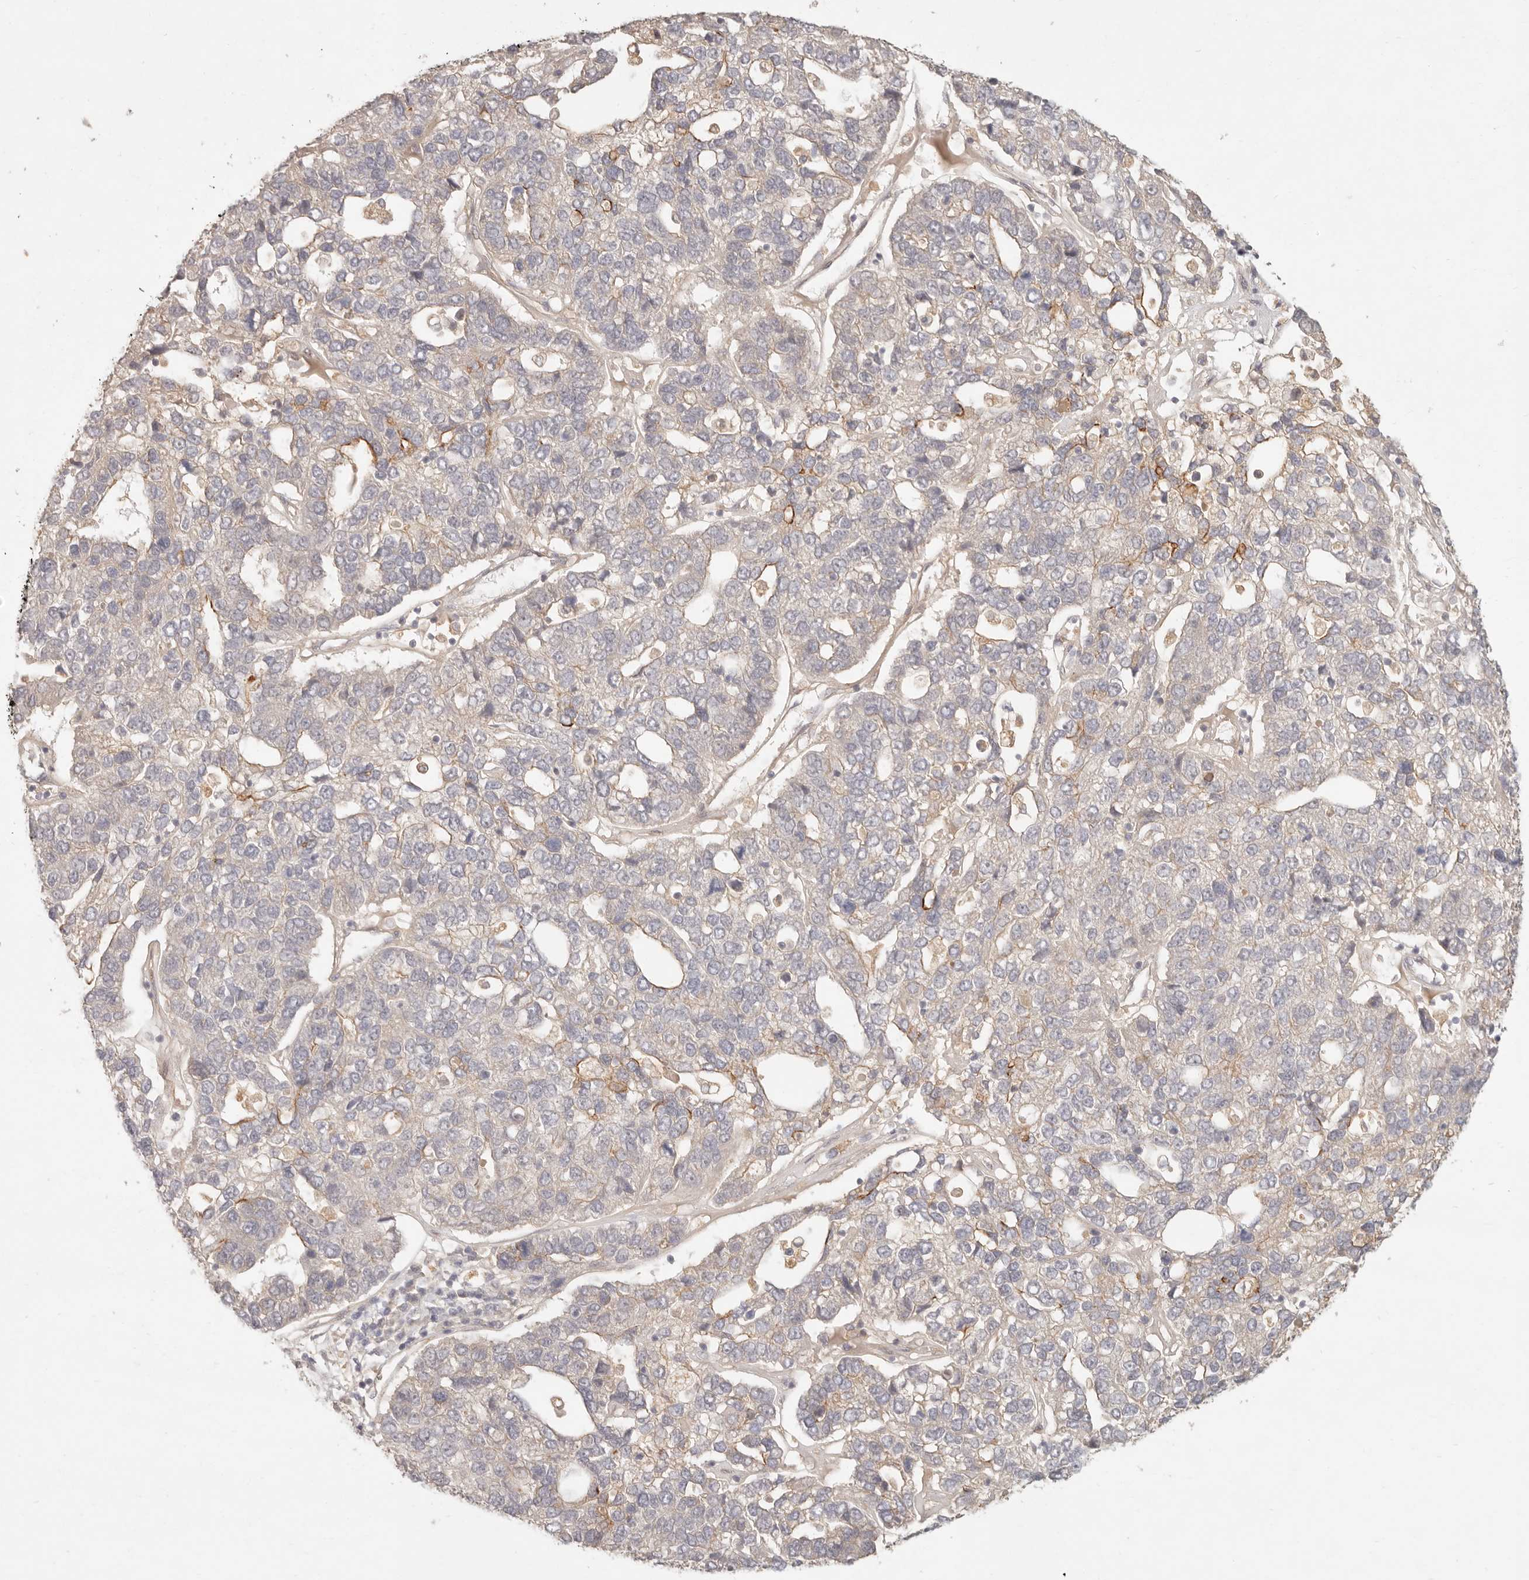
{"staining": {"intensity": "moderate", "quantity": "<25%", "location": "cytoplasmic/membranous"}, "tissue": "pancreatic cancer", "cell_type": "Tumor cells", "image_type": "cancer", "snomed": [{"axis": "morphology", "description": "Adenocarcinoma, NOS"}, {"axis": "topography", "description": "Pancreas"}], "caption": "Moderate cytoplasmic/membranous positivity for a protein is appreciated in approximately <25% of tumor cells of pancreatic cancer using immunohistochemistry.", "gene": "PPP1R3B", "patient": {"sex": "female", "age": 61}}